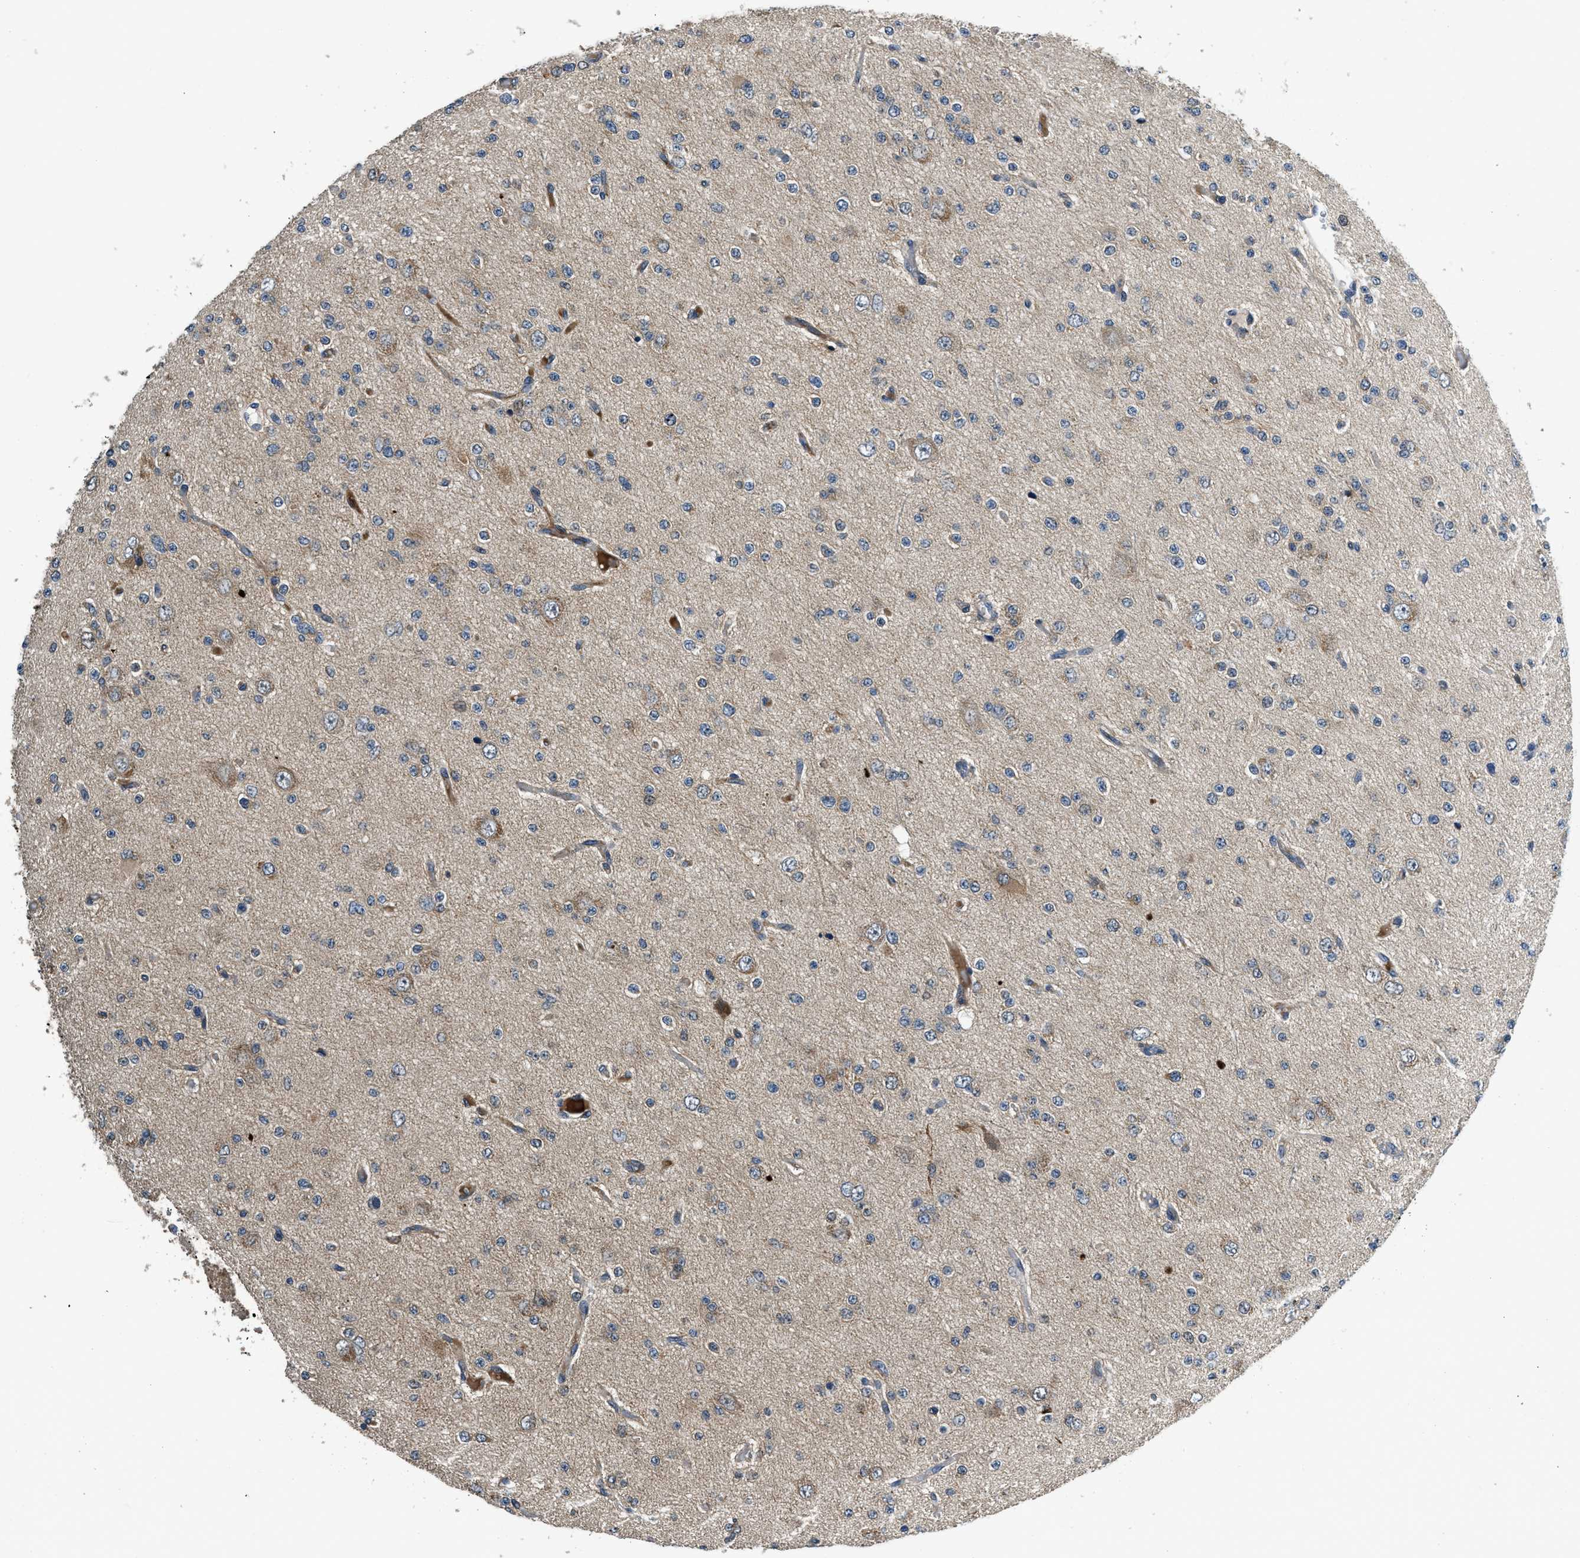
{"staining": {"intensity": "weak", "quantity": "25%-75%", "location": "cytoplasmic/membranous"}, "tissue": "glioma", "cell_type": "Tumor cells", "image_type": "cancer", "snomed": [{"axis": "morphology", "description": "Glioma, malignant, Low grade"}, {"axis": "topography", "description": "Brain"}], "caption": "Glioma stained with a brown dye demonstrates weak cytoplasmic/membranous positive expression in about 25%-75% of tumor cells.", "gene": "IL3RA", "patient": {"sex": "male", "age": 38}}